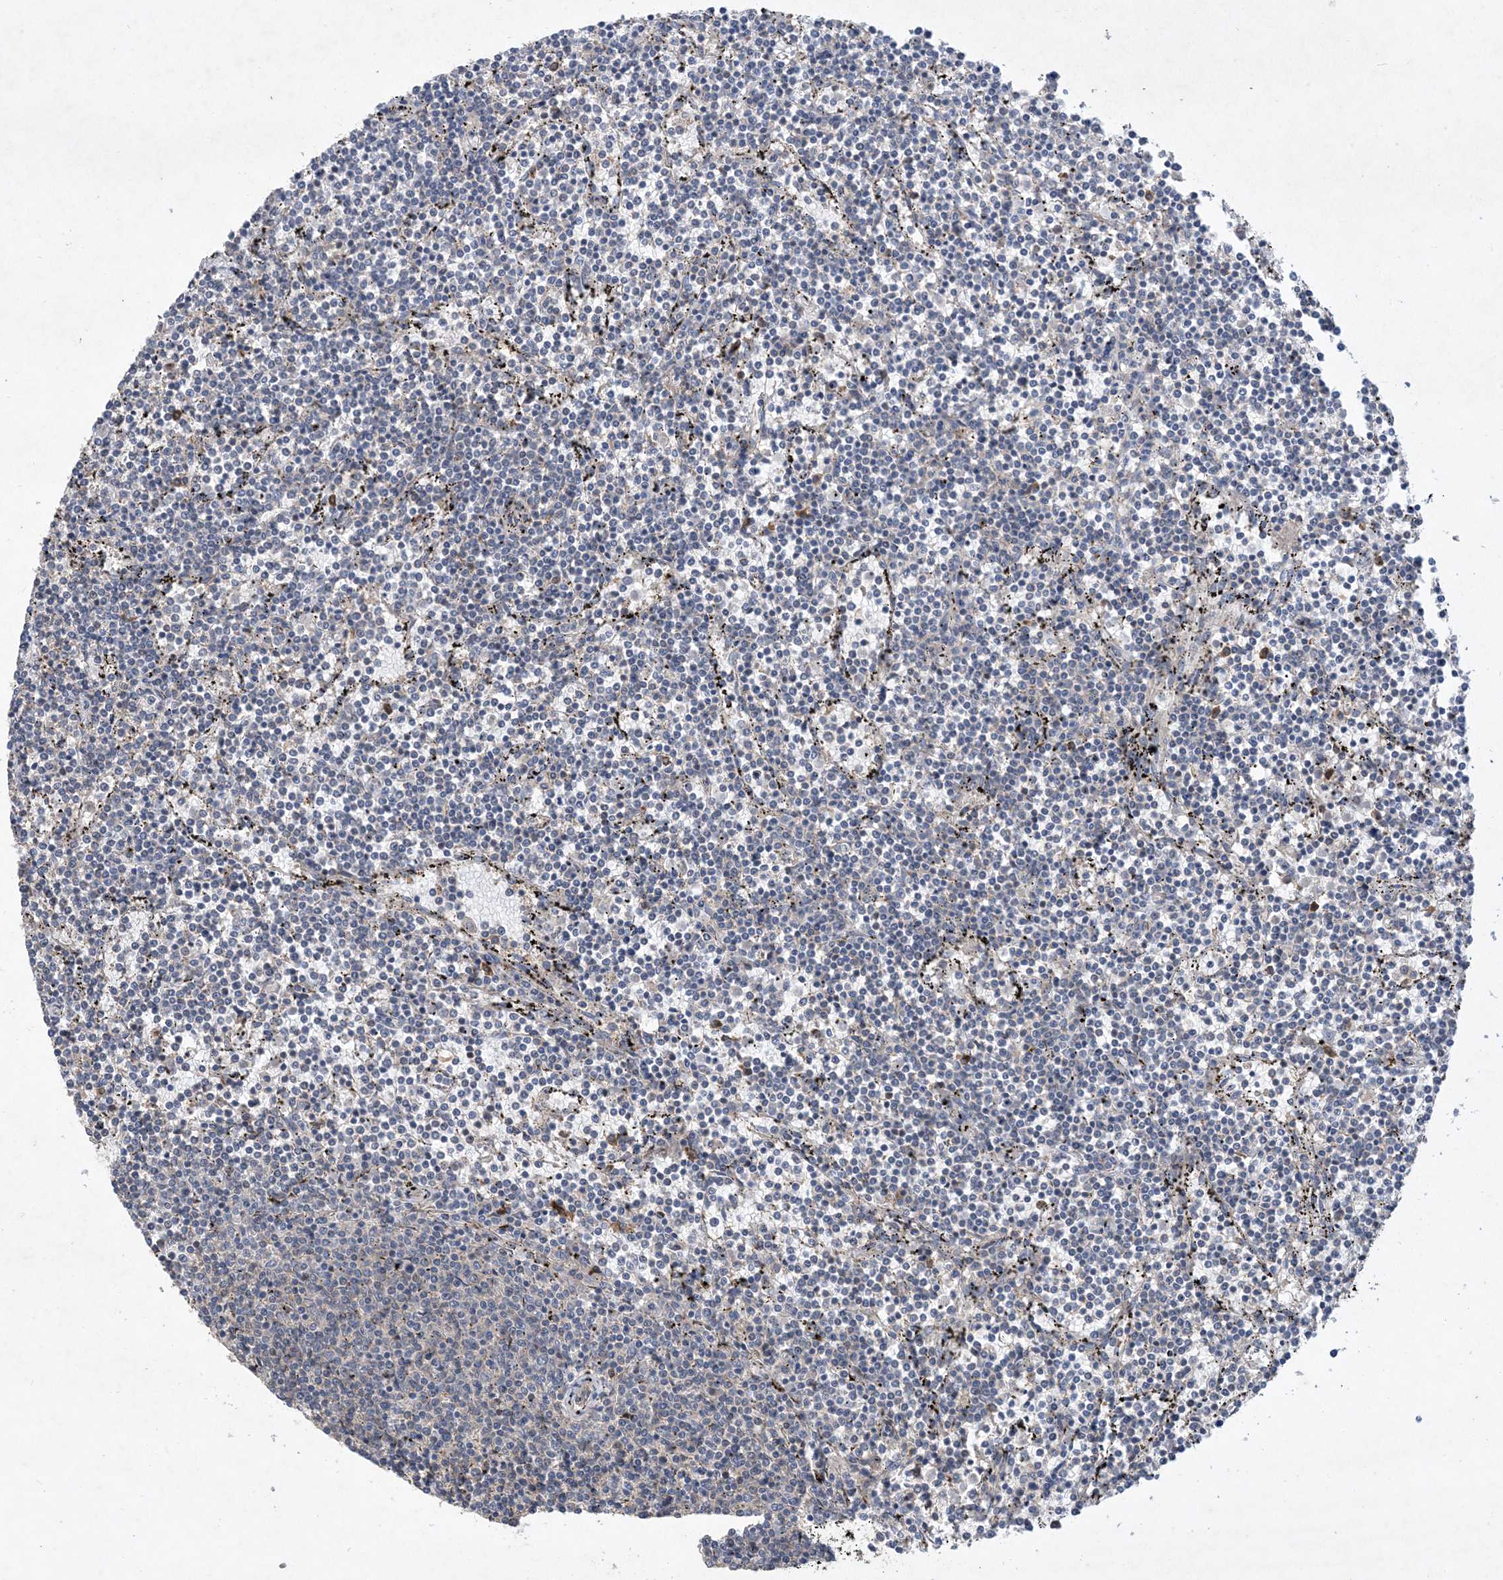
{"staining": {"intensity": "negative", "quantity": "none", "location": "none"}, "tissue": "lymphoma", "cell_type": "Tumor cells", "image_type": "cancer", "snomed": [{"axis": "morphology", "description": "Malignant lymphoma, non-Hodgkin's type, Low grade"}, {"axis": "topography", "description": "Spleen"}], "caption": "IHC micrograph of human malignant lymphoma, non-Hodgkin's type (low-grade) stained for a protein (brown), which exhibits no expression in tumor cells.", "gene": "MASP2", "patient": {"sex": "female", "age": 50}}